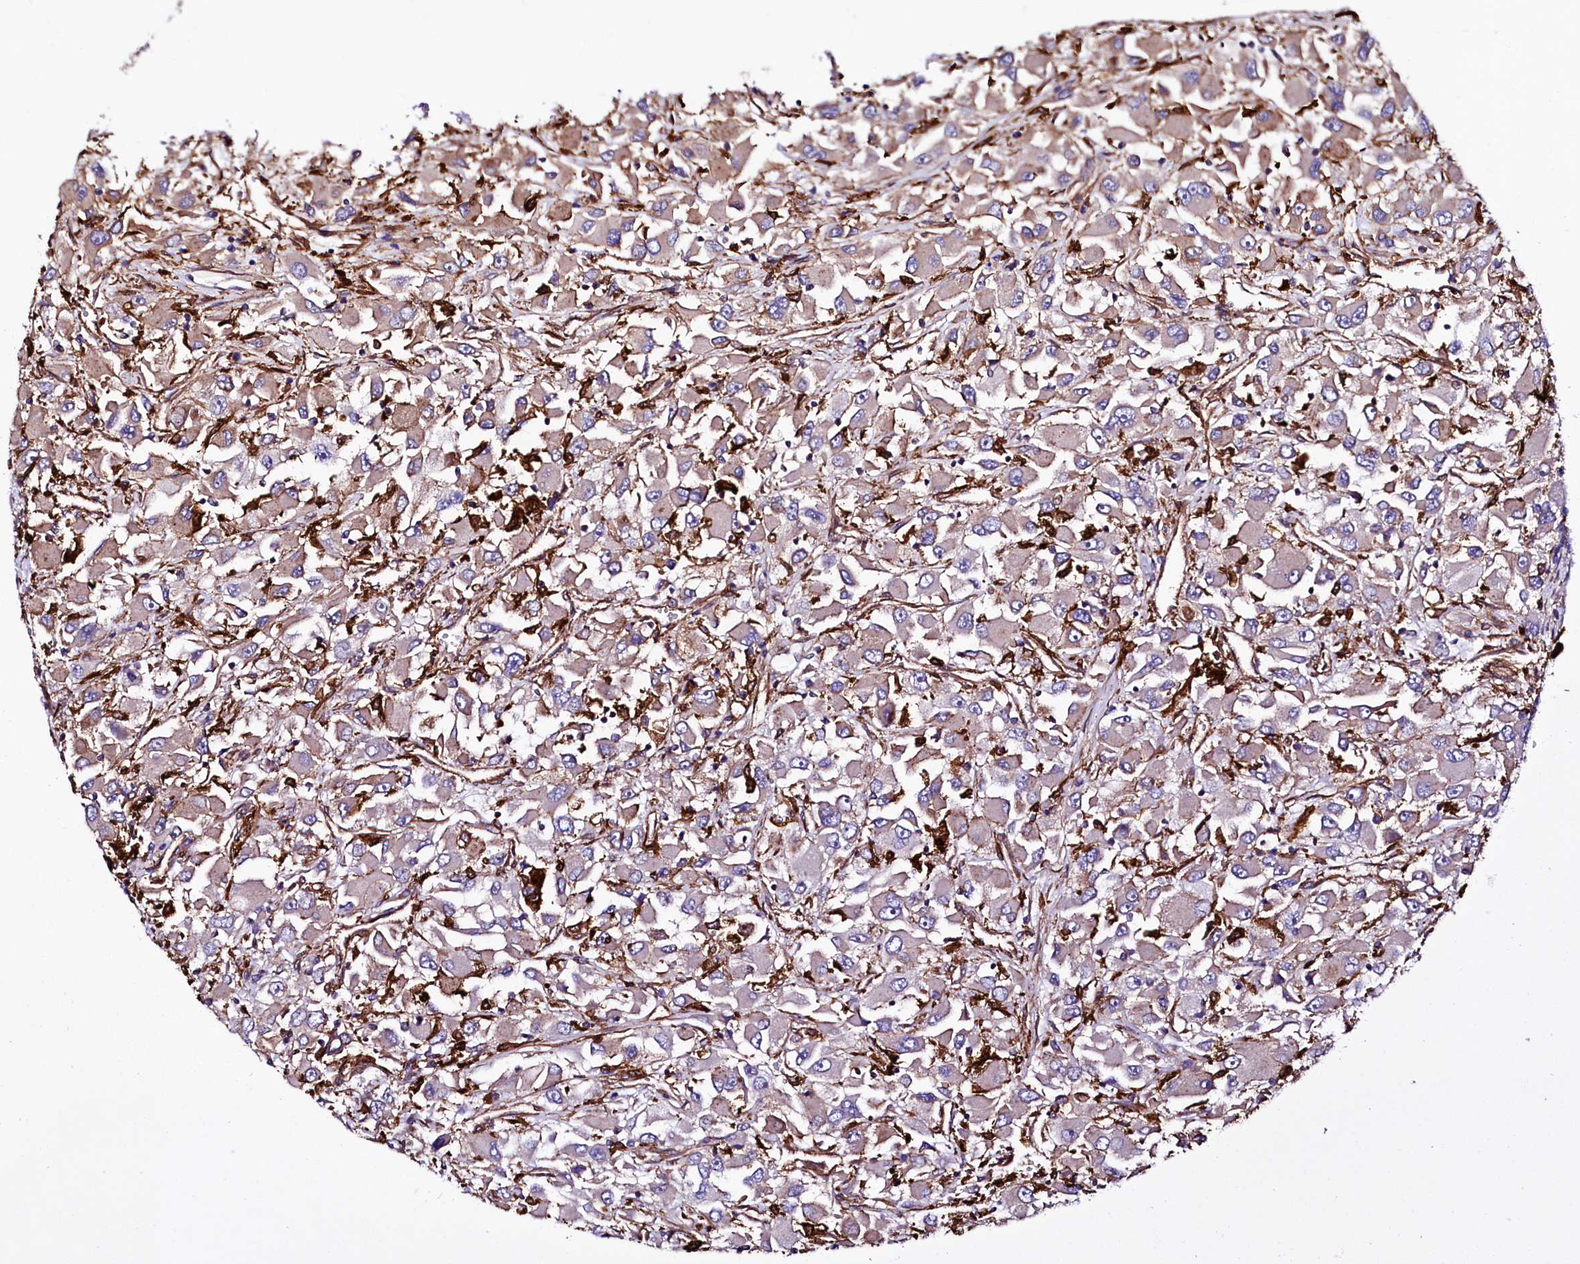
{"staining": {"intensity": "weak", "quantity": ">75%", "location": "cytoplasmic/membranous"}, "tissue": "renal cancer", "cell_type": "Tumor cells", "image_type": "cancer", "snomed": [{"axis": "morphology", "description": "Adenocarcinoma, NOS"}, {"axis": "topography", "description": "Kidney"}], "caption": "High-power microscopy captured an immunohistochemistry (IHC) micrograph of renal cancer (adenocarcinoma), revealing weak cytoplasmic/membranous staining in about >75% of tumor cells.", "gene": "STAMBPL1", "patient": {"sex": "female", "age": 52}}